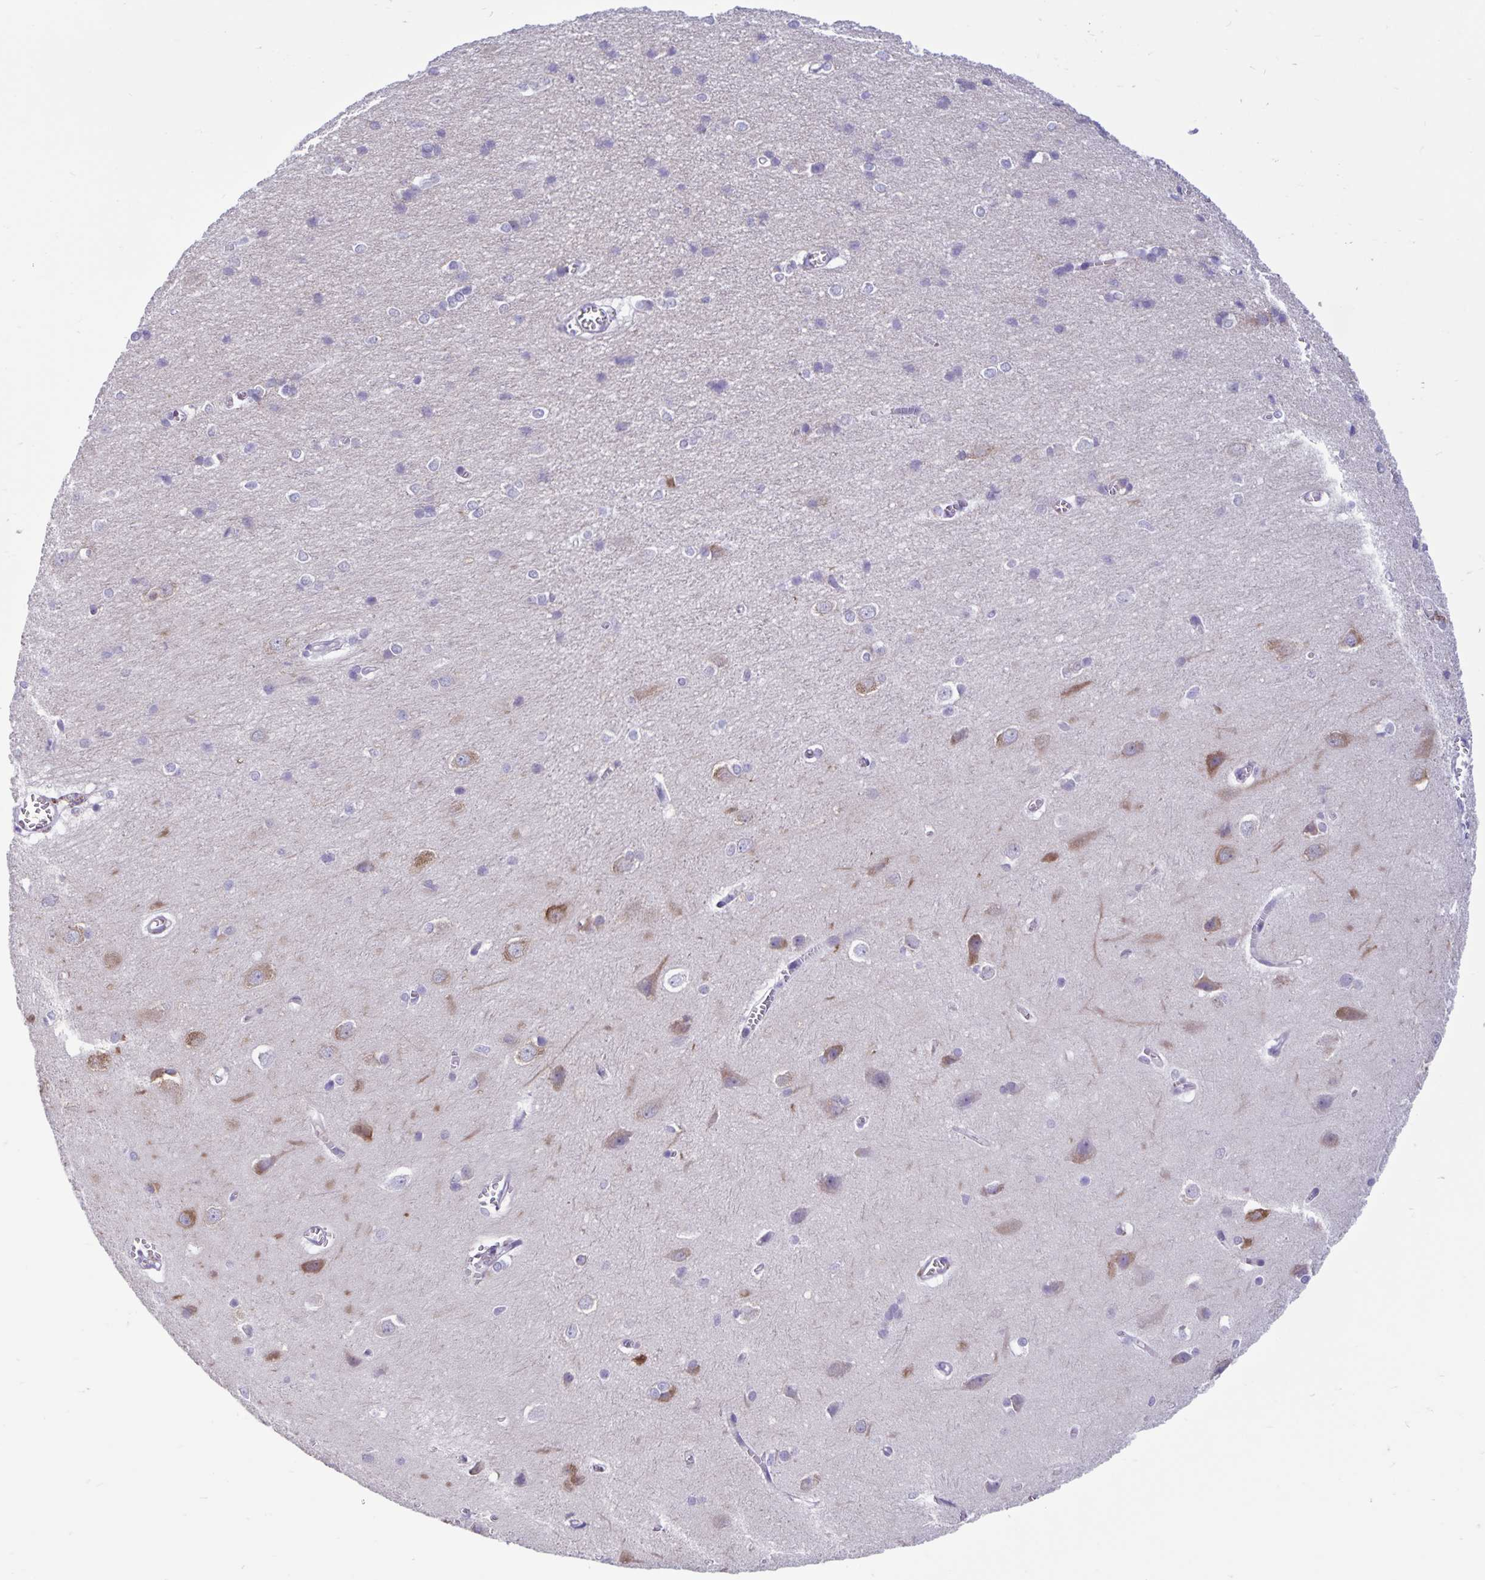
{"staining": {"intensity": "negative", "quantity": "none", "location": "none"}, "tissue": "cerebral cortex", "cell_type": "Endothelial cells", "image_type": "normal", "snomed": [{"axis": "morphology", "description": "Normal tissue, NOS"}, {"axis": "topography", "description": "Cerebral cortex"}], "caption": "High power microscopy photomicrograph of an immunohistochemistry image of benign cerebral cortex, revealing no significant expression in endothelial cells.", "gene": "IBTK", "patient": {"sex": "male", "age": 37}}